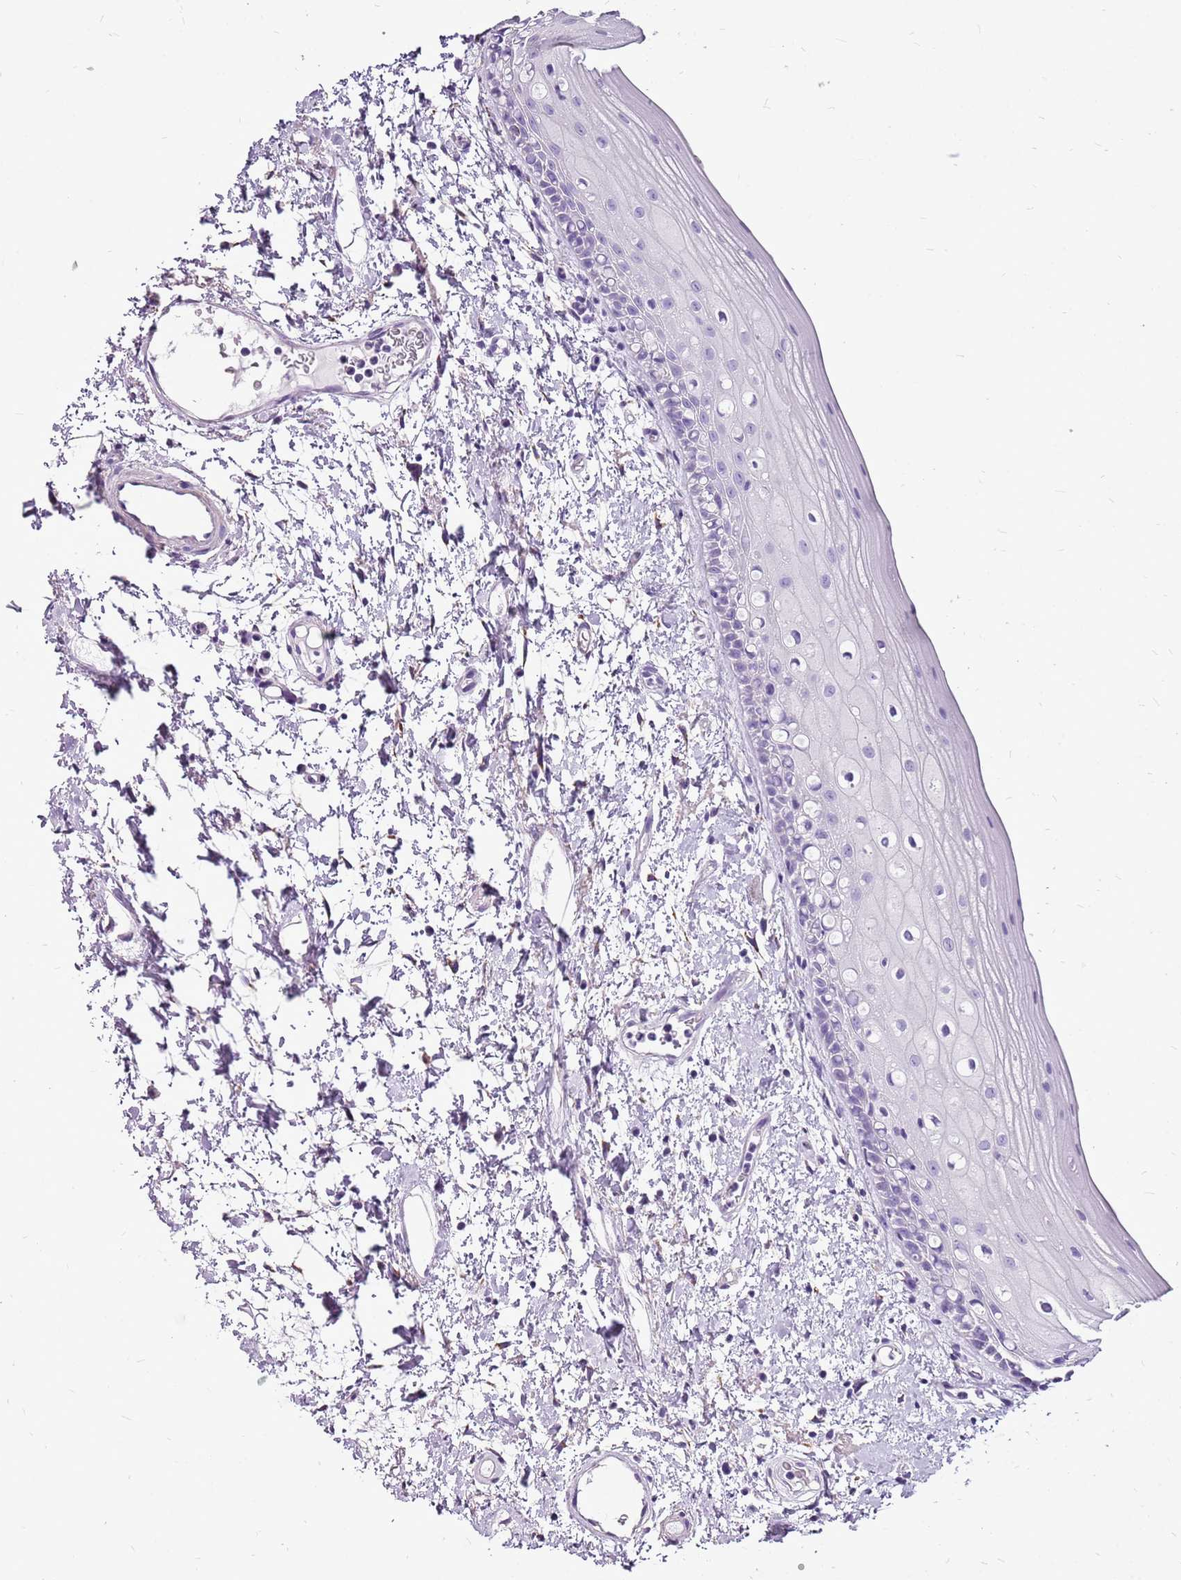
{"staining": {"intensity": "negative", "quantity": "none", "location": "none"}, "tissue": "oral mucosa", "cell_type": "Squamous epithelial cells", "image_type": "normal", "snomed": [{"axis": "morphology", "description": "Normal tissue, NOS"}, {"axis": "topography", "description": "Oral tissue"}], "caption": "Image shows no significant protein expression in squamous epithelial cells of benign oral mucosa. Brightfield microscopy of immunohistochemistry (IHC) stained with DAB (brown) and hematoxylin (blue), captured at high magnification.", "gene": "ACSS3", "patient": {"sex": "female", "age": 76}}